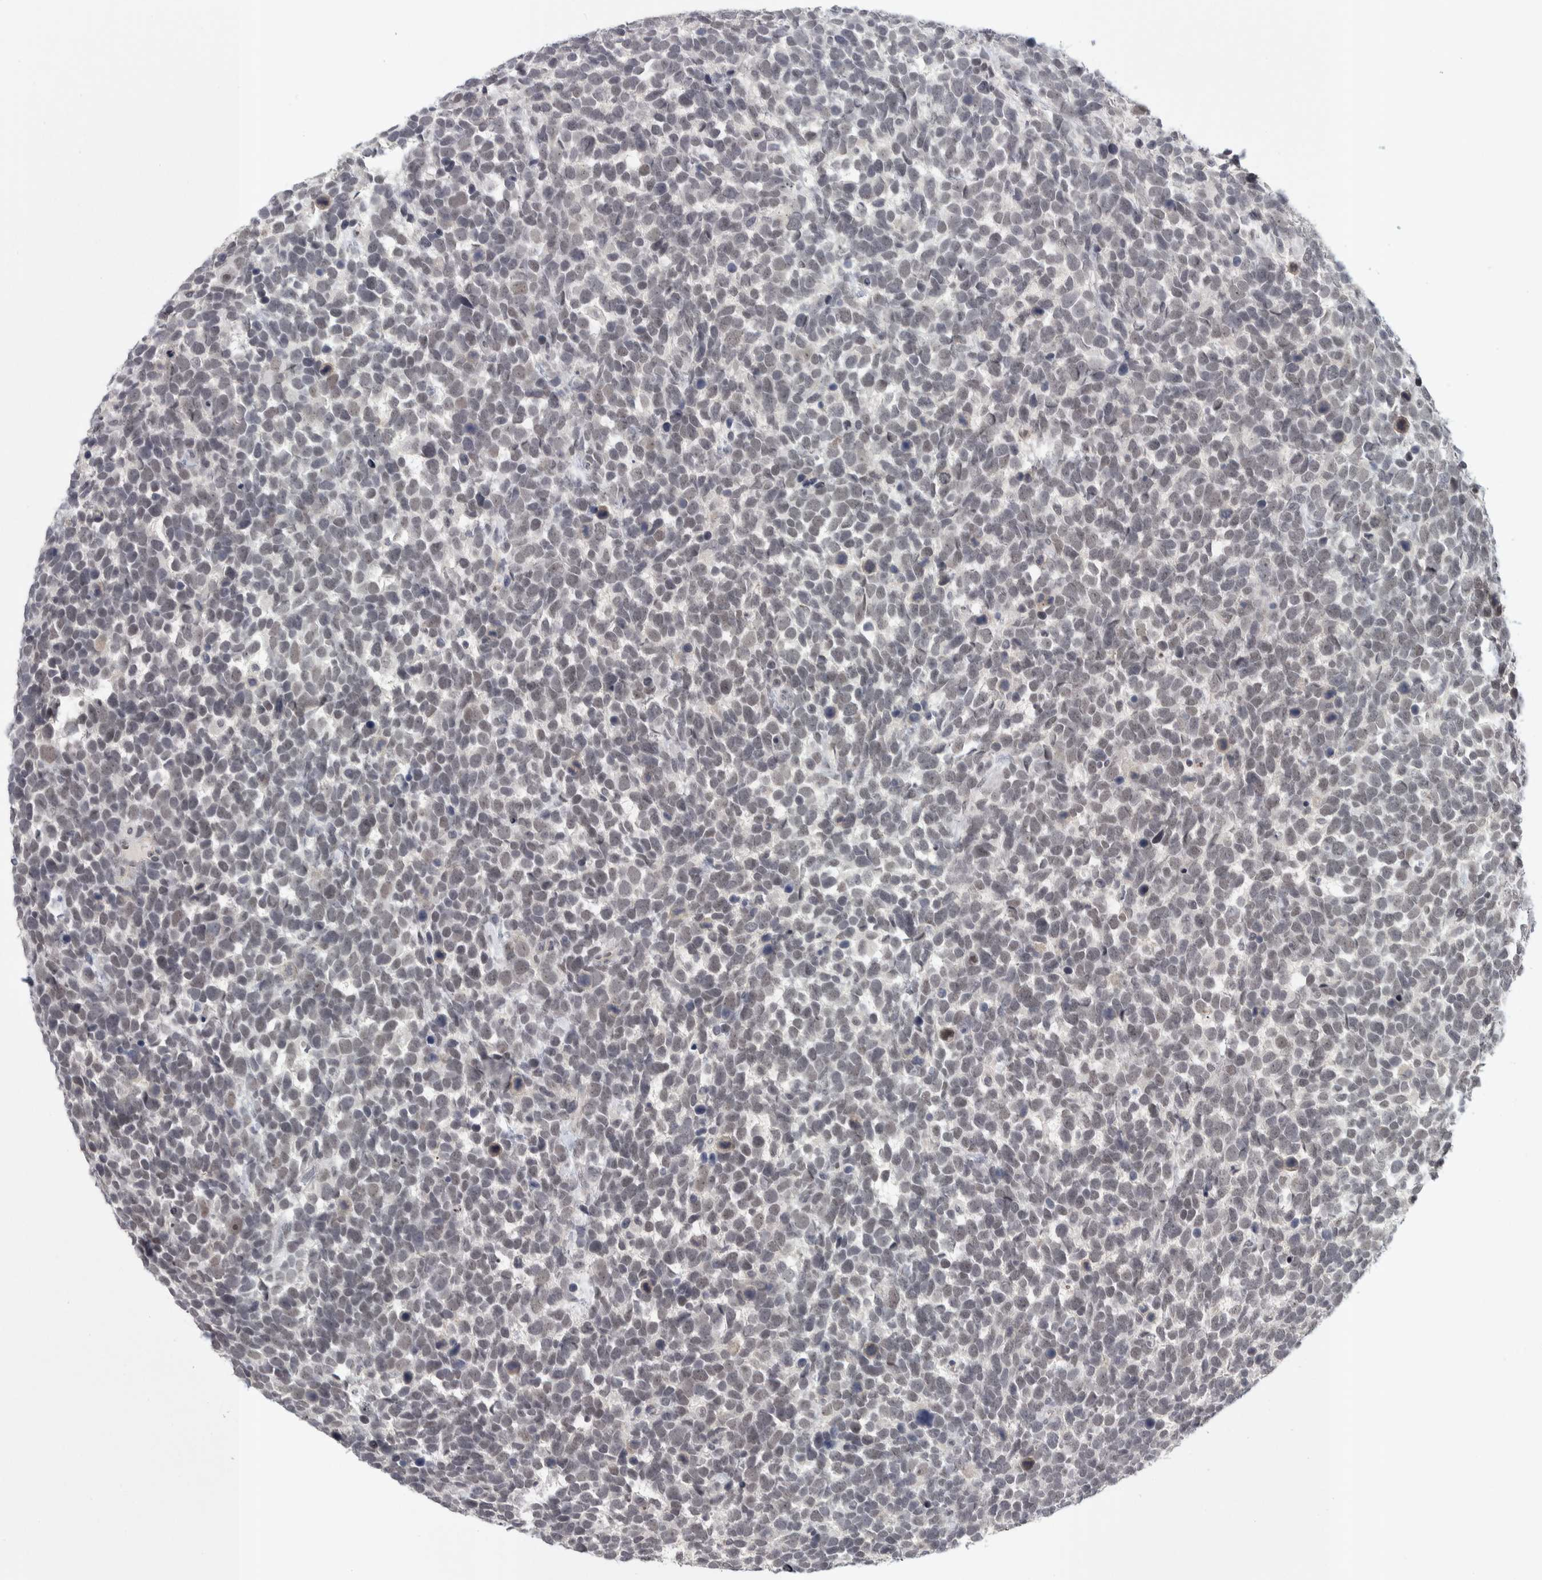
{"staining": {"intensity": "weak", "quantity": "<25%", "location": "nuclear"}, "tissue": "urothelial cancer", "cell_type": "Tumor cells", "image_type": "cancer", "snomed": [{"axis": "morphology", "description": "Urothelial carcinoma, High grade"}, {"axis": "topography", "description": "Urinary bladder"}], "caption": "Tumor cells show no significant expression in high-grade urothelial carcinoma.", "gene": "ZSCAN21", "patient": {"sex": "female", "age": 82}}